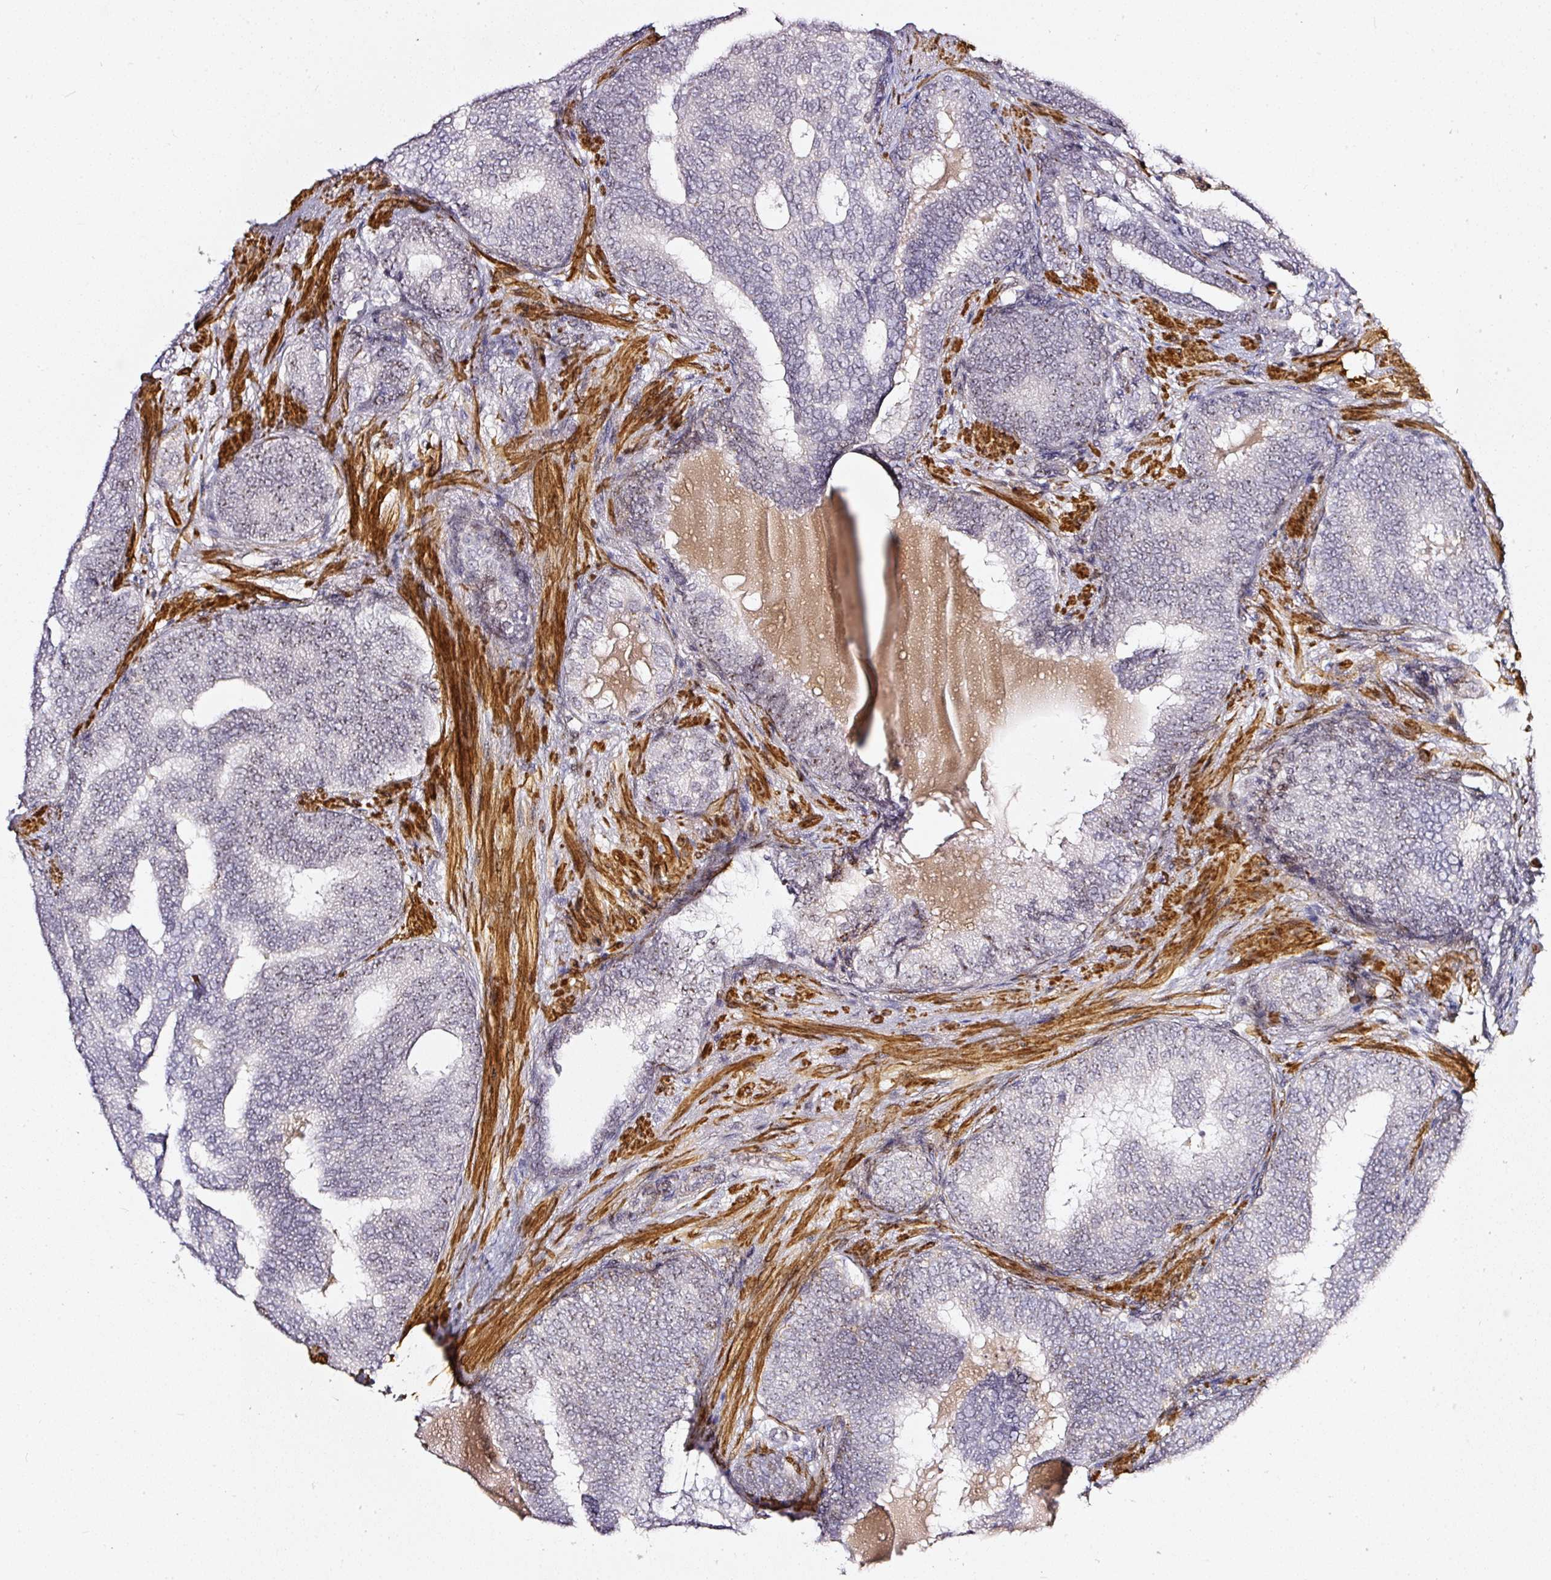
{"staining": {"intensity": "moderate", "quantity": "25%-75%", "location": "nuclear"}, "tissue": "prostate cancer", "cell_type": "Tumor cells", "image_type": "cancer", "snomed": [{"axis": "morphology", "description": "Adenocarcinoma, High grade"}, {"axis": "topography", "description": "Prostate"}], "caption": "Prostate cancer stained for a protein reveals moderate nuclear positivity in tumor cells. The staining was performed using DAB, with brown indicating positive protein expression. Nuclei are stained blue with hematoxylin.", "gene": "MXRA8", "patient": {"sex": "male", "age": 72}}